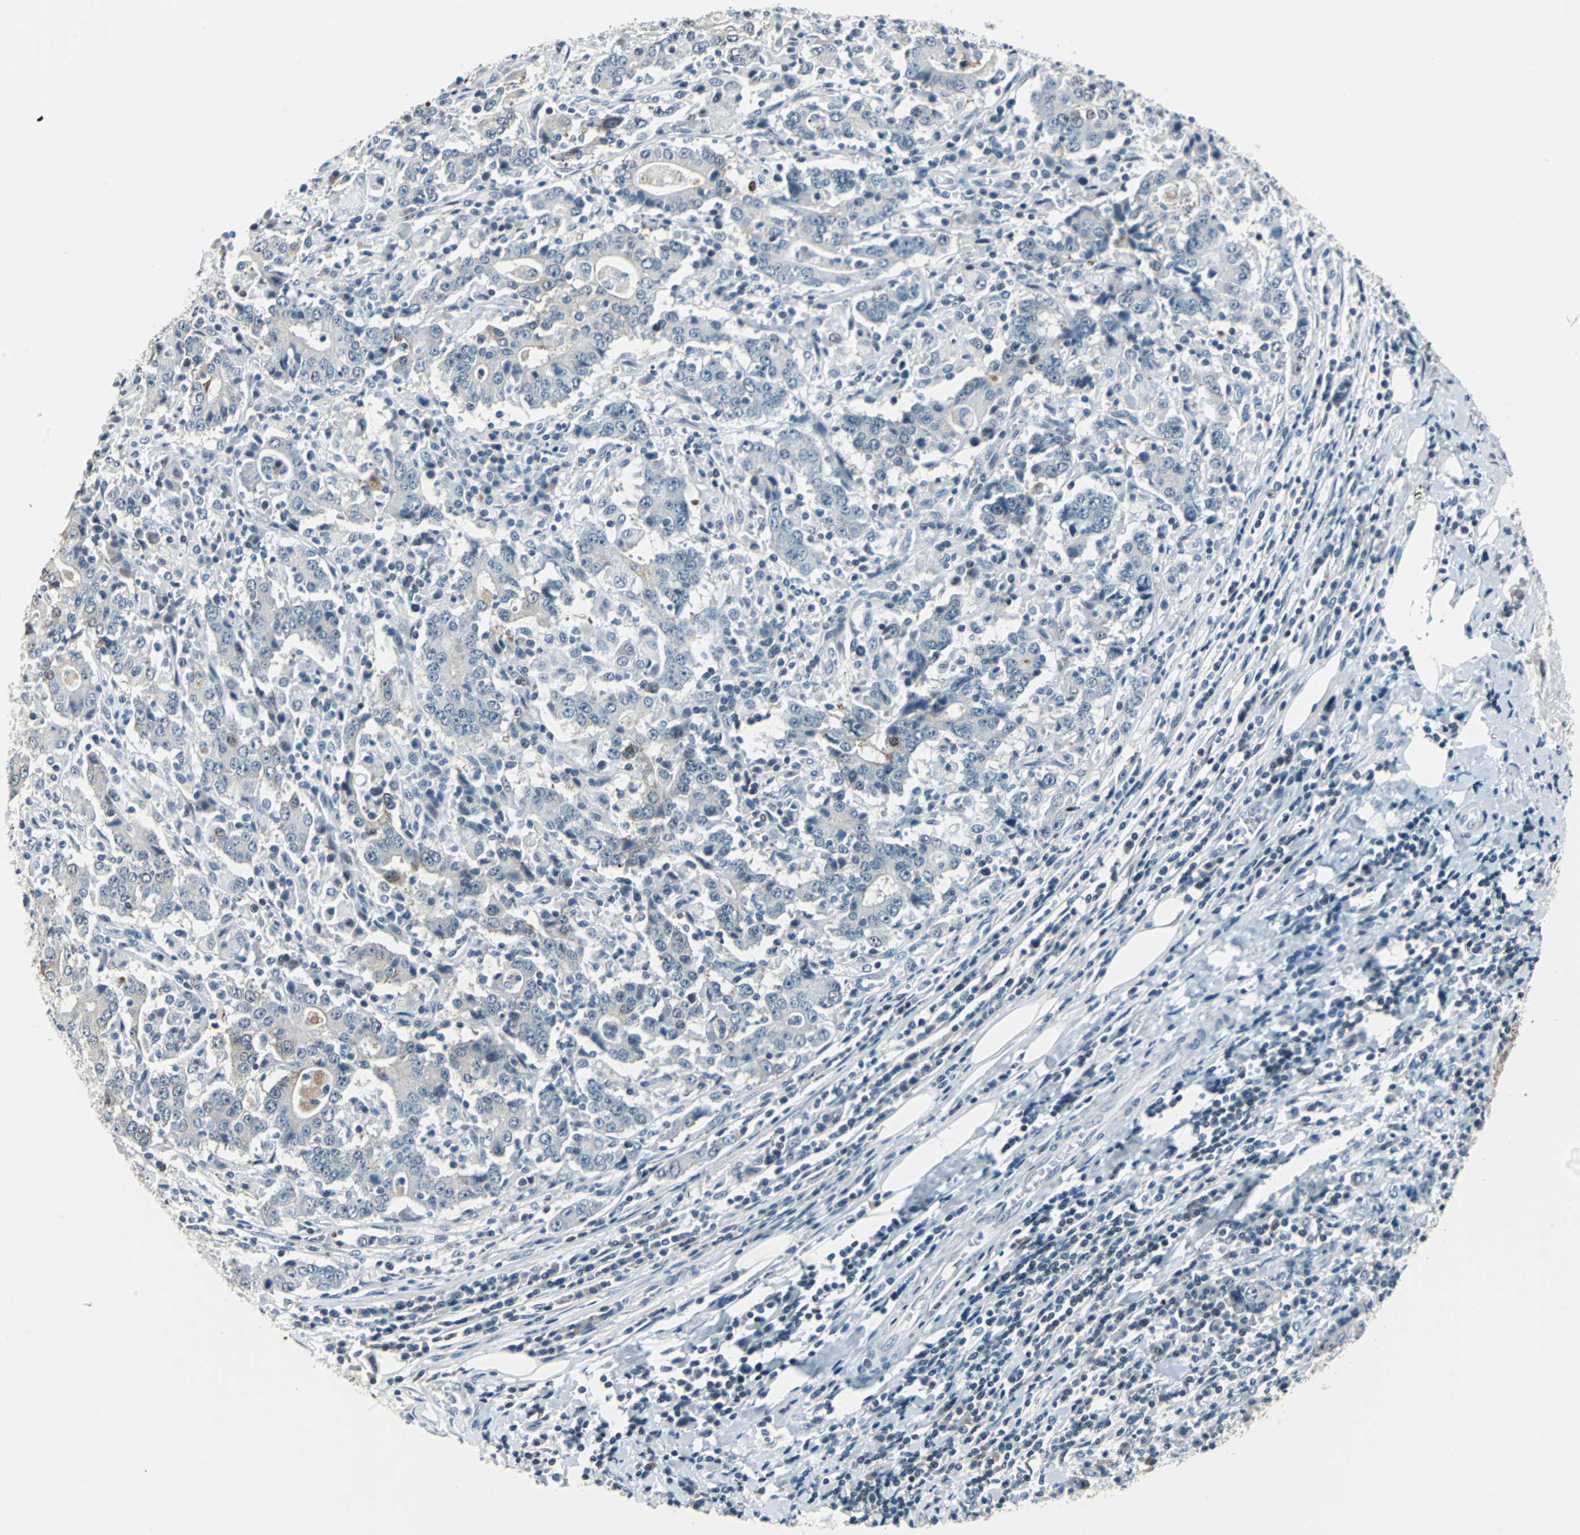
{"staining": {"intensity": "negative", "quantity": "none", "location": "none"}, "tissue": "stomach cancer", "cell_type": "Tumor cells", "image_type": "cancer", "snomed": [{"axis": "morphology", "description": "Normal tissue, NOS"}, {"axis": "morphology", "description": "Adenocarcinoma, NOS"}, {"axis": "topography", "description": "Stomach, upper"}, {"axis": "topography", "description": "Stomach"}], "caption": "Immunohistochemistry of human stomach adenocarcinoma exhibits no staining in tumor cells. (DAB immunohistochemistry (IHC) with hematoxylin counter stain).", "gene": "HCFC2", "patient": {"sex": "male", "age": 59}}